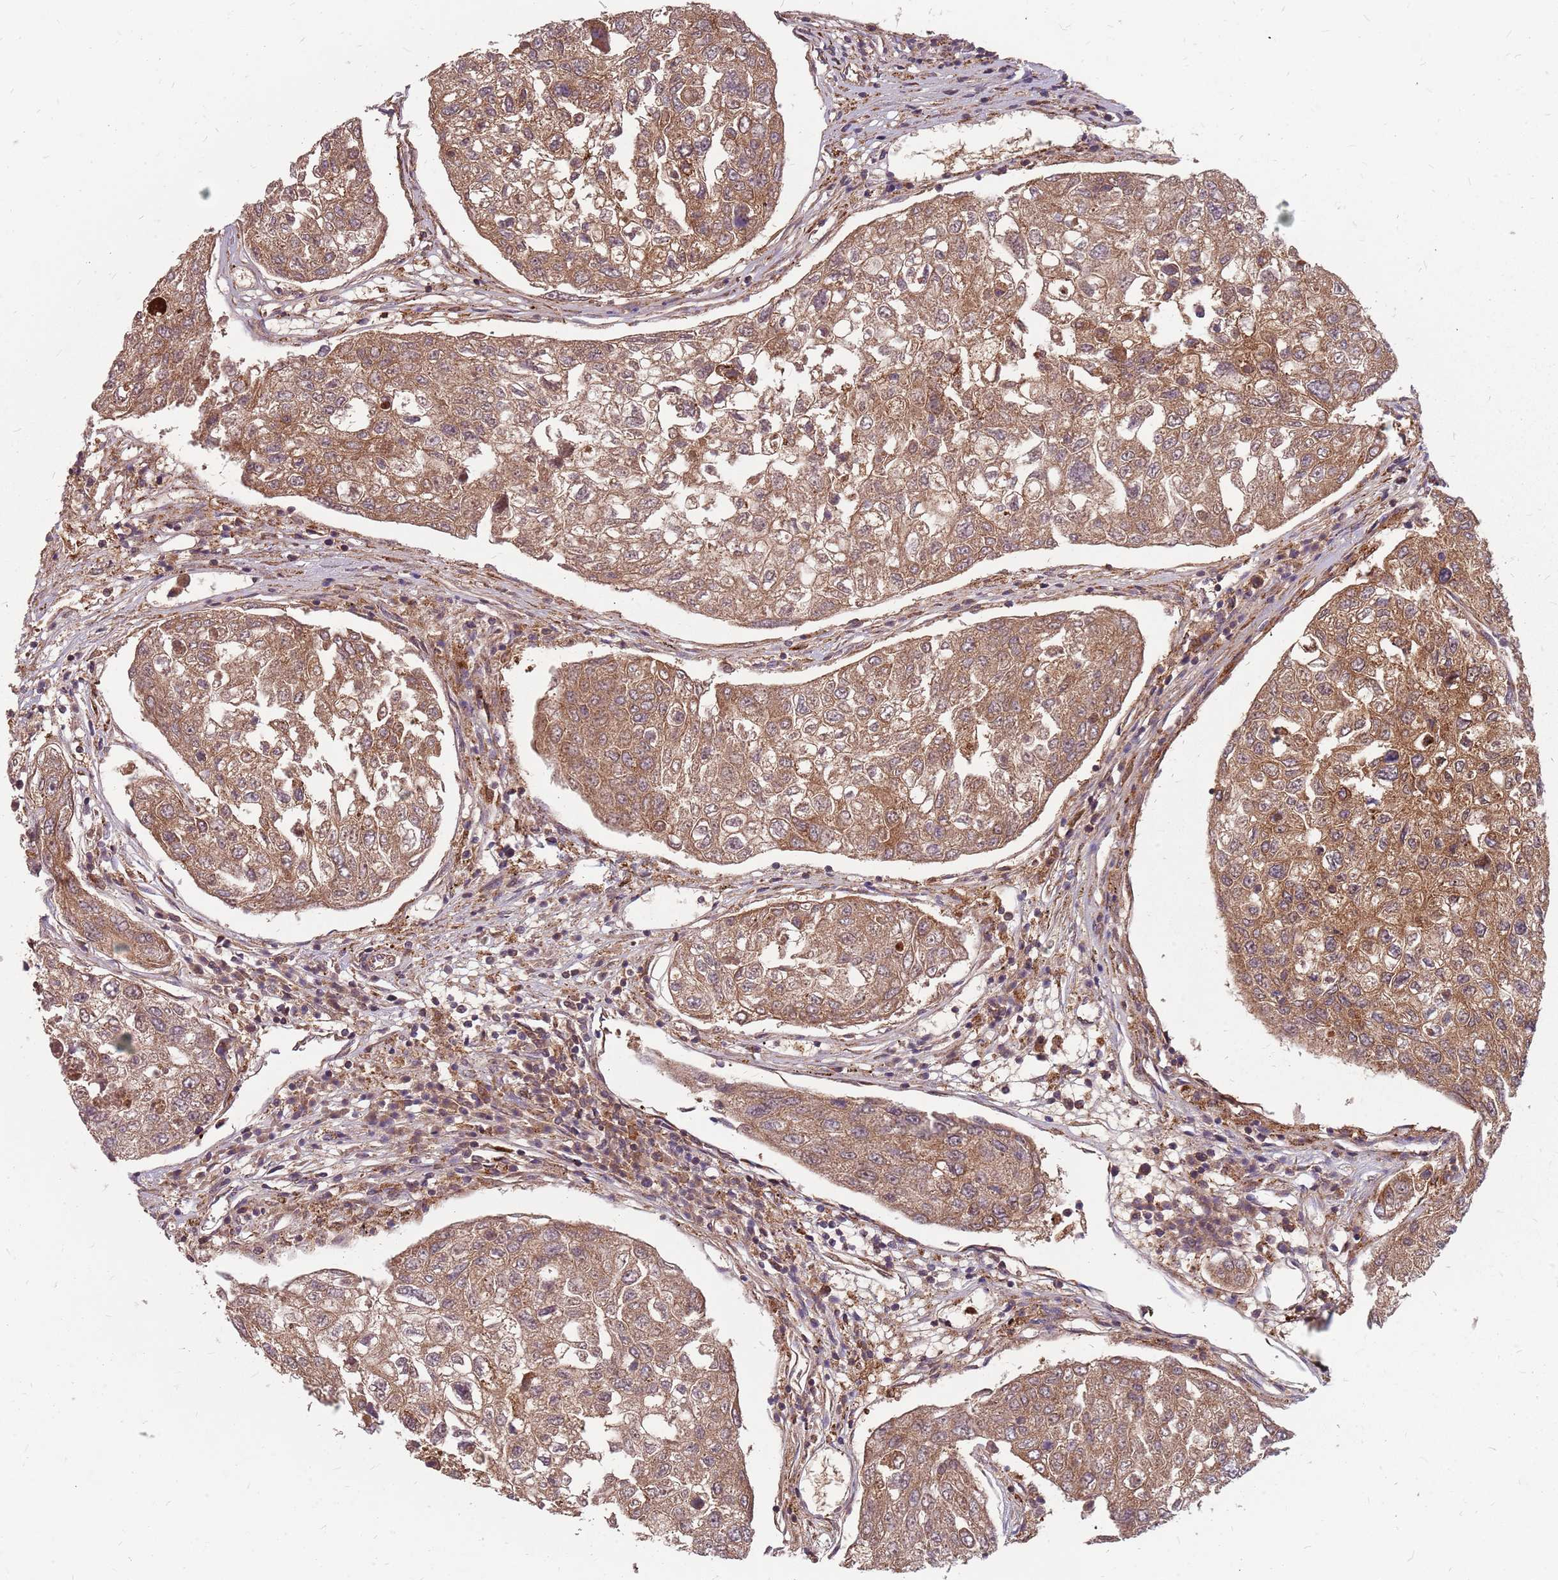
{"staining": {"intensity": "moderate", "quantity": ">75%", "location": "cytoplasmic/membranous"}, "tissue": "urothelial cancer", "cell_type": "Tumor cells", "image_type": "cancer", "snomed": [{"axis": "morphology", "description": "Urothelial carcinoma, High grade"}, {"axis": "topography", "description": "Lymph node"}, {"axis": "topography", "description": "Urinary bladder"}], "caption": "A brown stain labels moderate cytoplasmic/membranous expression of a protein in high-grade urothelial carcinoma tumor cells. (DAB (3,3'-diaminobenzidine) = brown stain, brightfield microscopy at high magnification).", "gene": "NME4", "patient": {"sex": "male", "age": 51}}